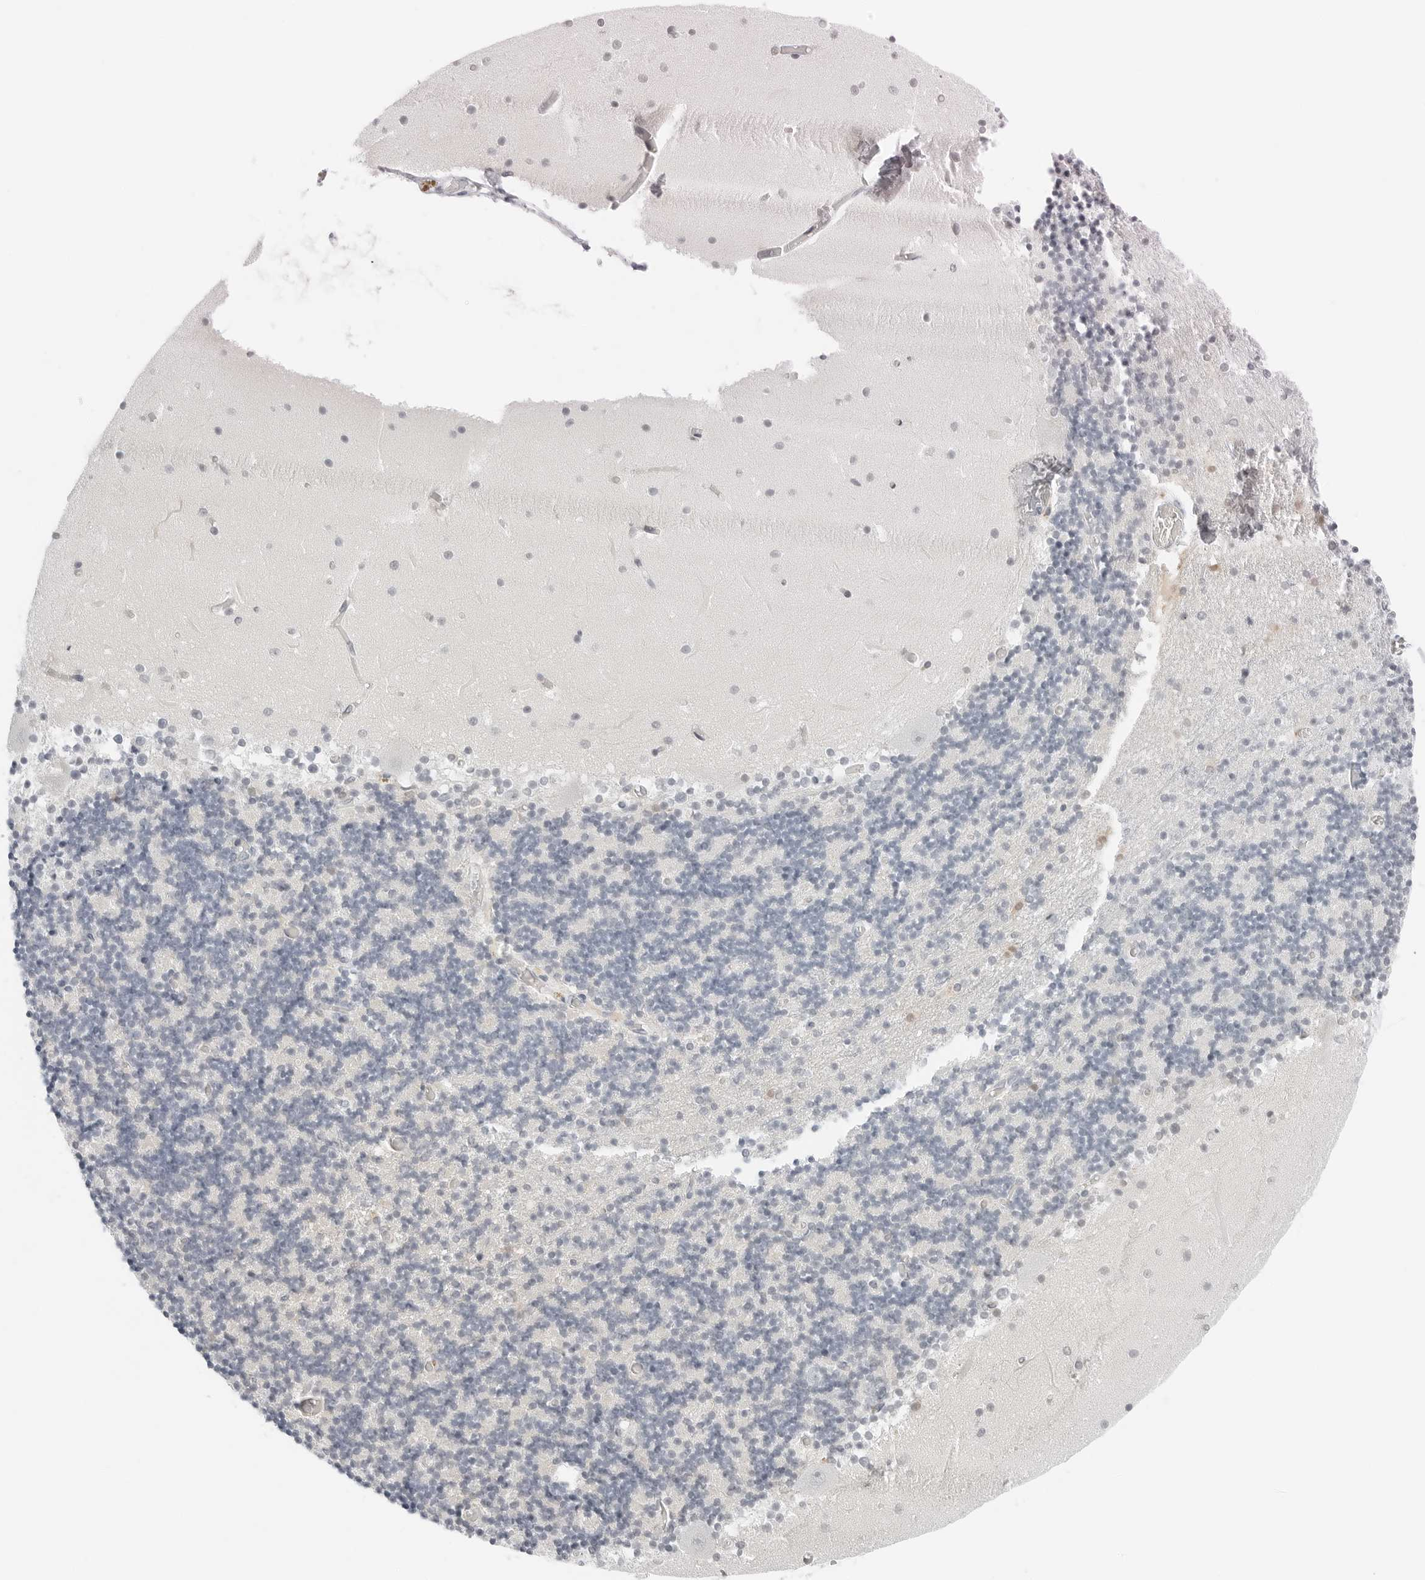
{"staining": {"intensity": "negative", "quantity": "none", "location": "none"}, "tissue": "cerebellum", "cell_type": "Cells in granular layer", "image_type": "normal", "snomed": [{"axis": "morphology", "description": "Normal tissue, NOS"}, {"axis": "topography", "description": "Cerebellum"}], "caption": "Photomicrograph shows no significant protein staining in cells in granular layer of normal cerebellum. Nuclei are stained in blue.", "gene": "NTMT2", "patient": {"sex": "female", "age": 28}}